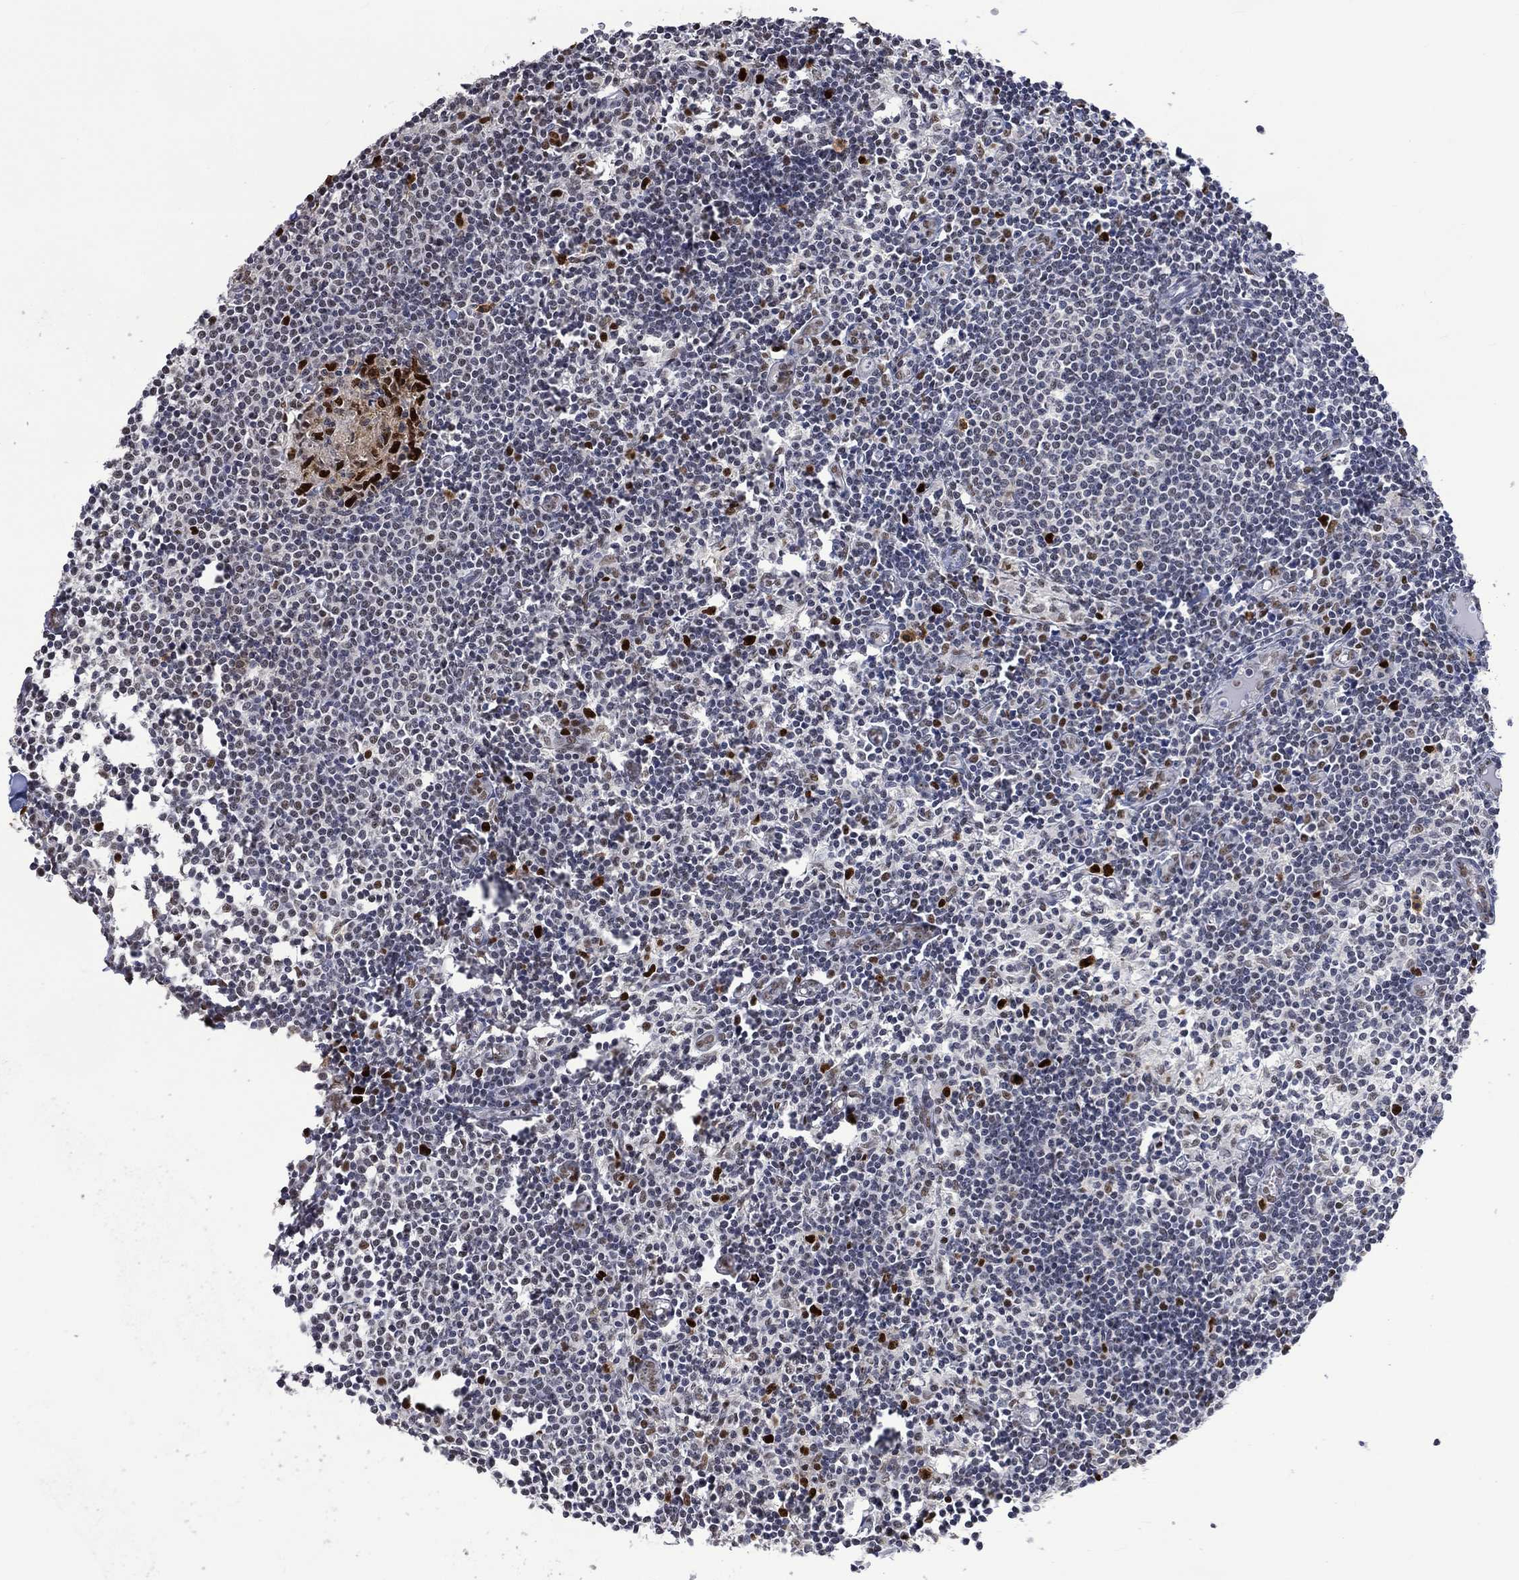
{"staining": {"intensity": "strong", "quantity": "25%-75%", "location": "nuclear"}, "tissue": "lymph node", "cell_type": "Germinal center cells", "image_type": "normal", "snomed": [{"axis": "morphology", "description": "Normal tissue, NOS"}, {"axis": "topography", "description": "Lymph node"}], "caption": "Lymph node stained with IHC displays strong nuclear positivity in approximately 25%-75% of germinal center cells.", "gene": "RAD54L2", "patient": {"sex": "male", "age": 59}}